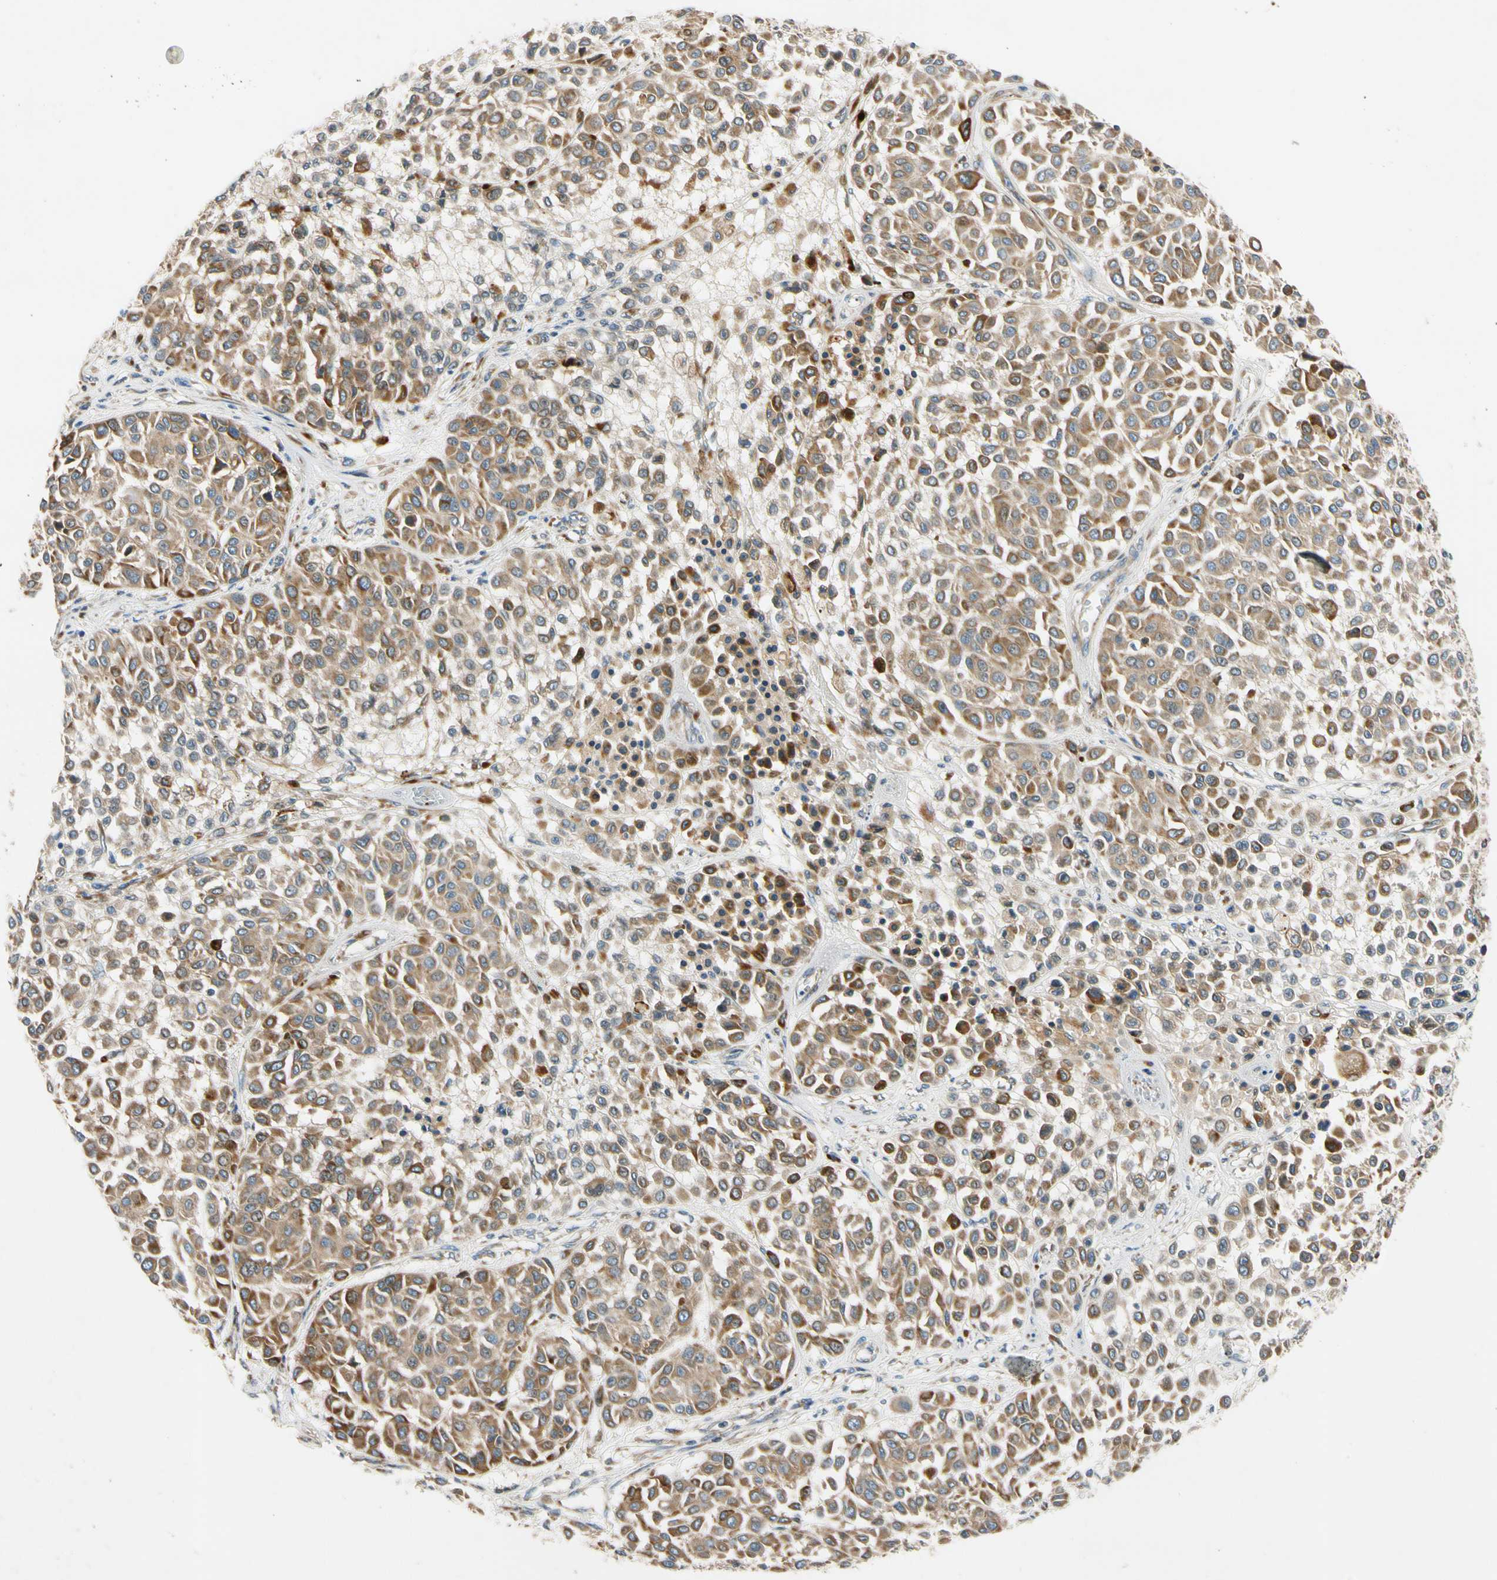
{"staining": {"intensity": "strong", "quantity": ">75%", "location": "cytoplasmic/membranous"}, "tissue": "melanoma", "cell_type": "Tumor cells", "image_type": "cancer", "snomed": [{"axis": "morphology", "description": "Malignant melanoma, Metastatic site"}, {"axis": "topography", "description": "Soft tissue"}], "caption": "About >75% of tumor cells in human melanoma display strong cytoplasmic/membranous protein positivity as visualized by brown immunohistochemical staining.", "gene": "MST1R", "patient": {"sex": "male", "age": 41}}